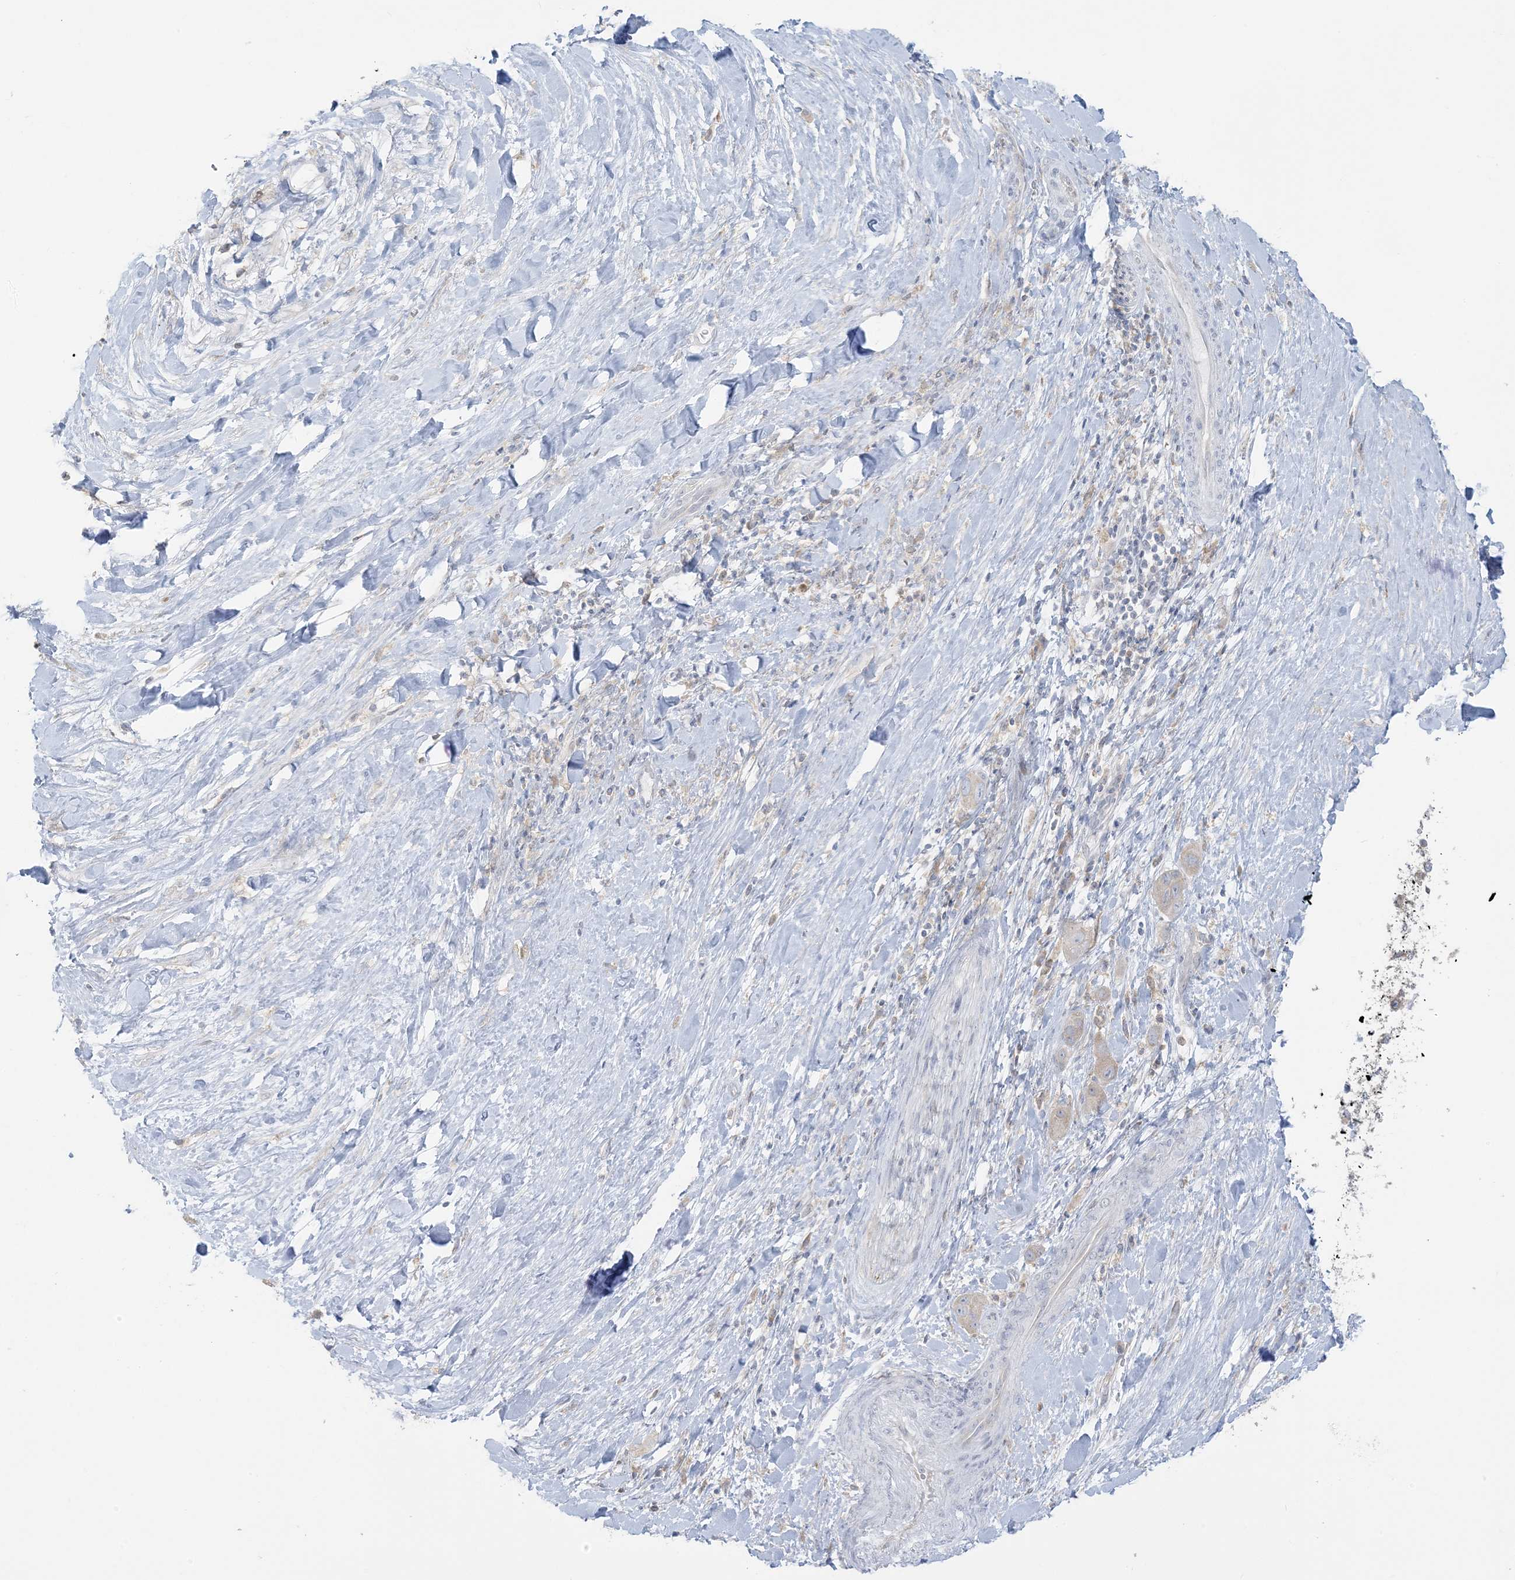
{"staining": {"intensity": "weak", "quantity": "<25%", "location": "cytoplasmic/membranous"}, "tissue": "liver cancer", "cell_type": "Tumor cells", "image_type": "cancer", "snomed": [{"axis": "morphology", "description": "Cholangiocarcinoma"}, {"axis": "topography", "description": "Liver"}], "caption": "IHC of liver cancer reveals no expression in tumor cells.", "gene": "EEFSEC", "patient": {"sex": "female", "age": 52}}